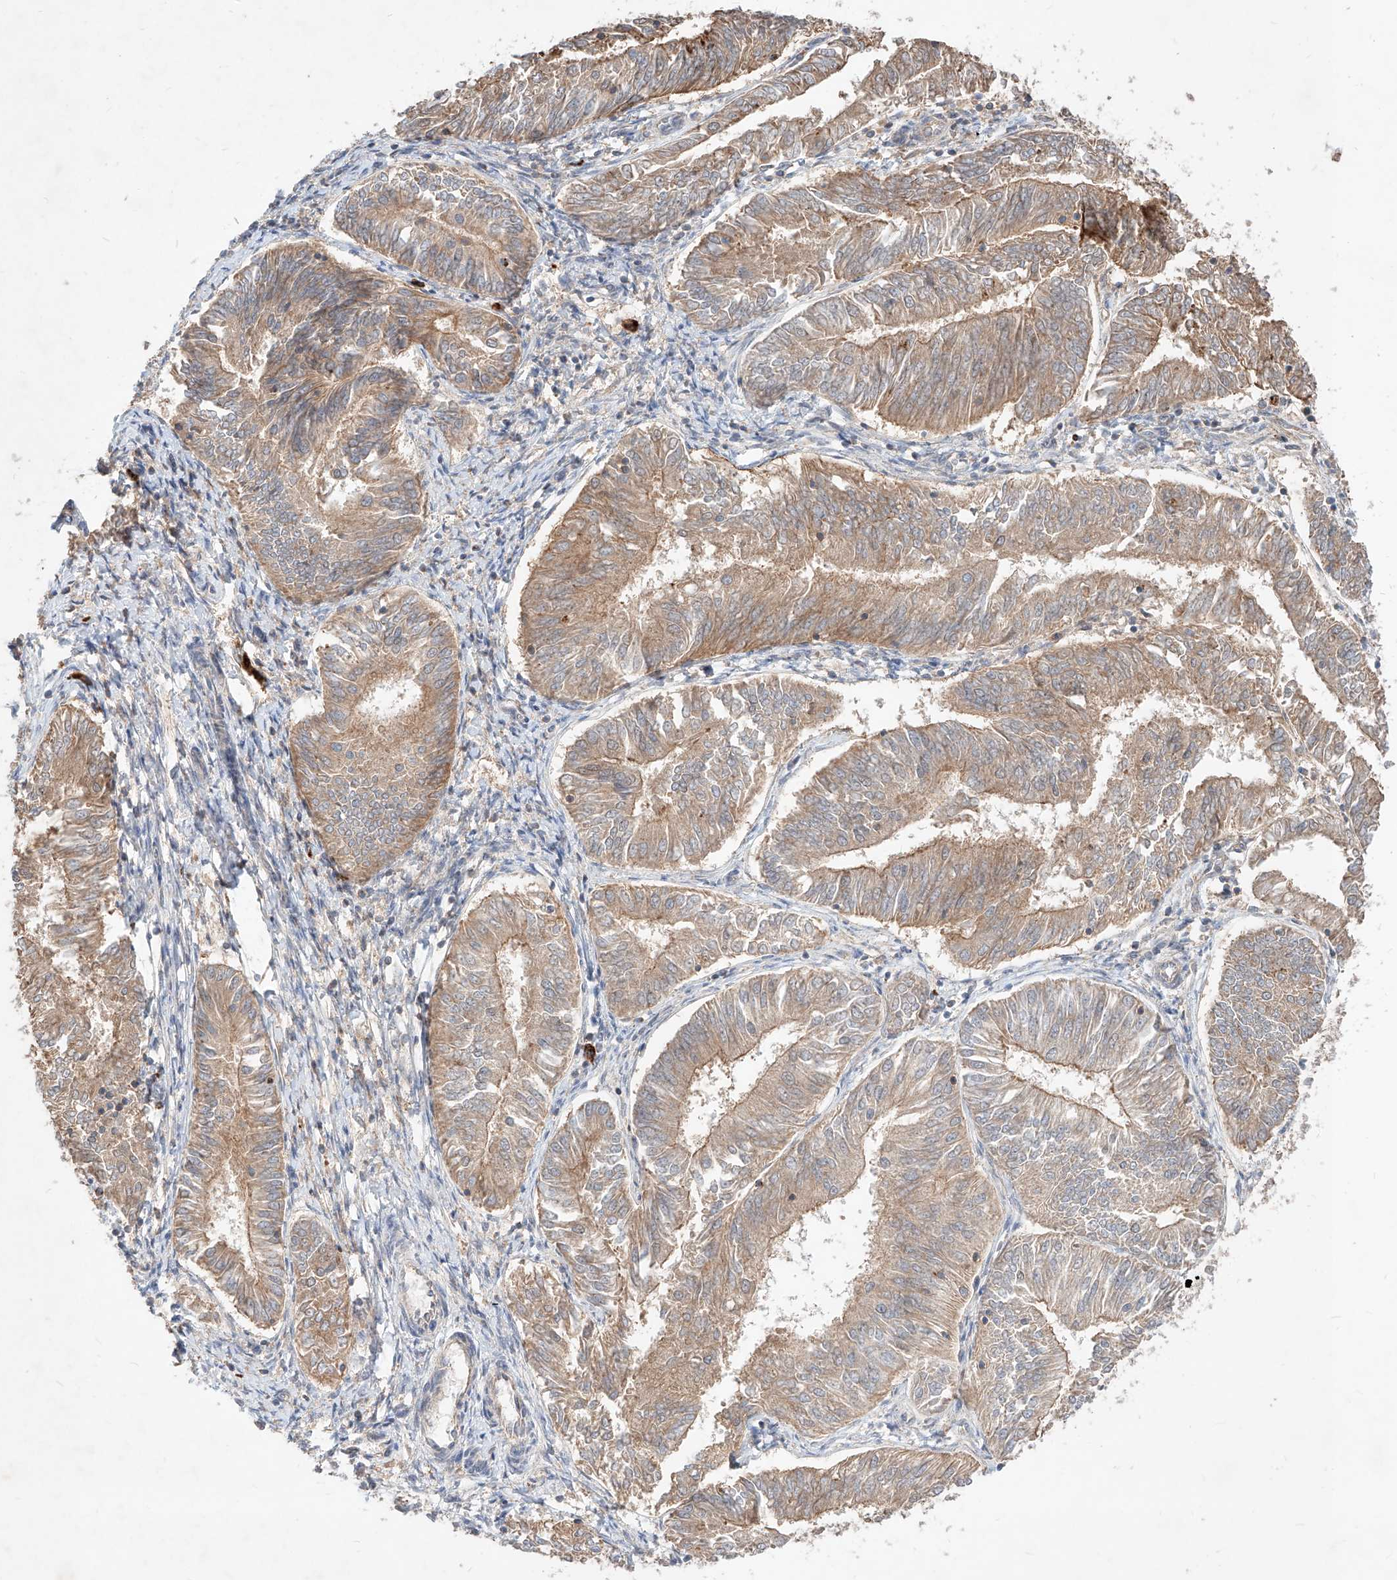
{"staining": {"intensity": "moderate", "quantity": ">75%", "location": "cytoplasmic/membranous"}, "tissue": "endometrial cancer", "cell_type": "Tumor cells", "image_type": "cancer", "snomed": [{"axis": "morphology", "description": "Adenocarcinoma, NOS"}, {"axis": "topography", "description": "Endometrium"}], "caption": "Protein analysis of adenocarcinoma (endometrial) tissue reveals moderate cytoplasmic/membranous expression in about >75% of tumor cells.", "gene": "TSNAX", "patient": {"sex": "female", "age": 58}}